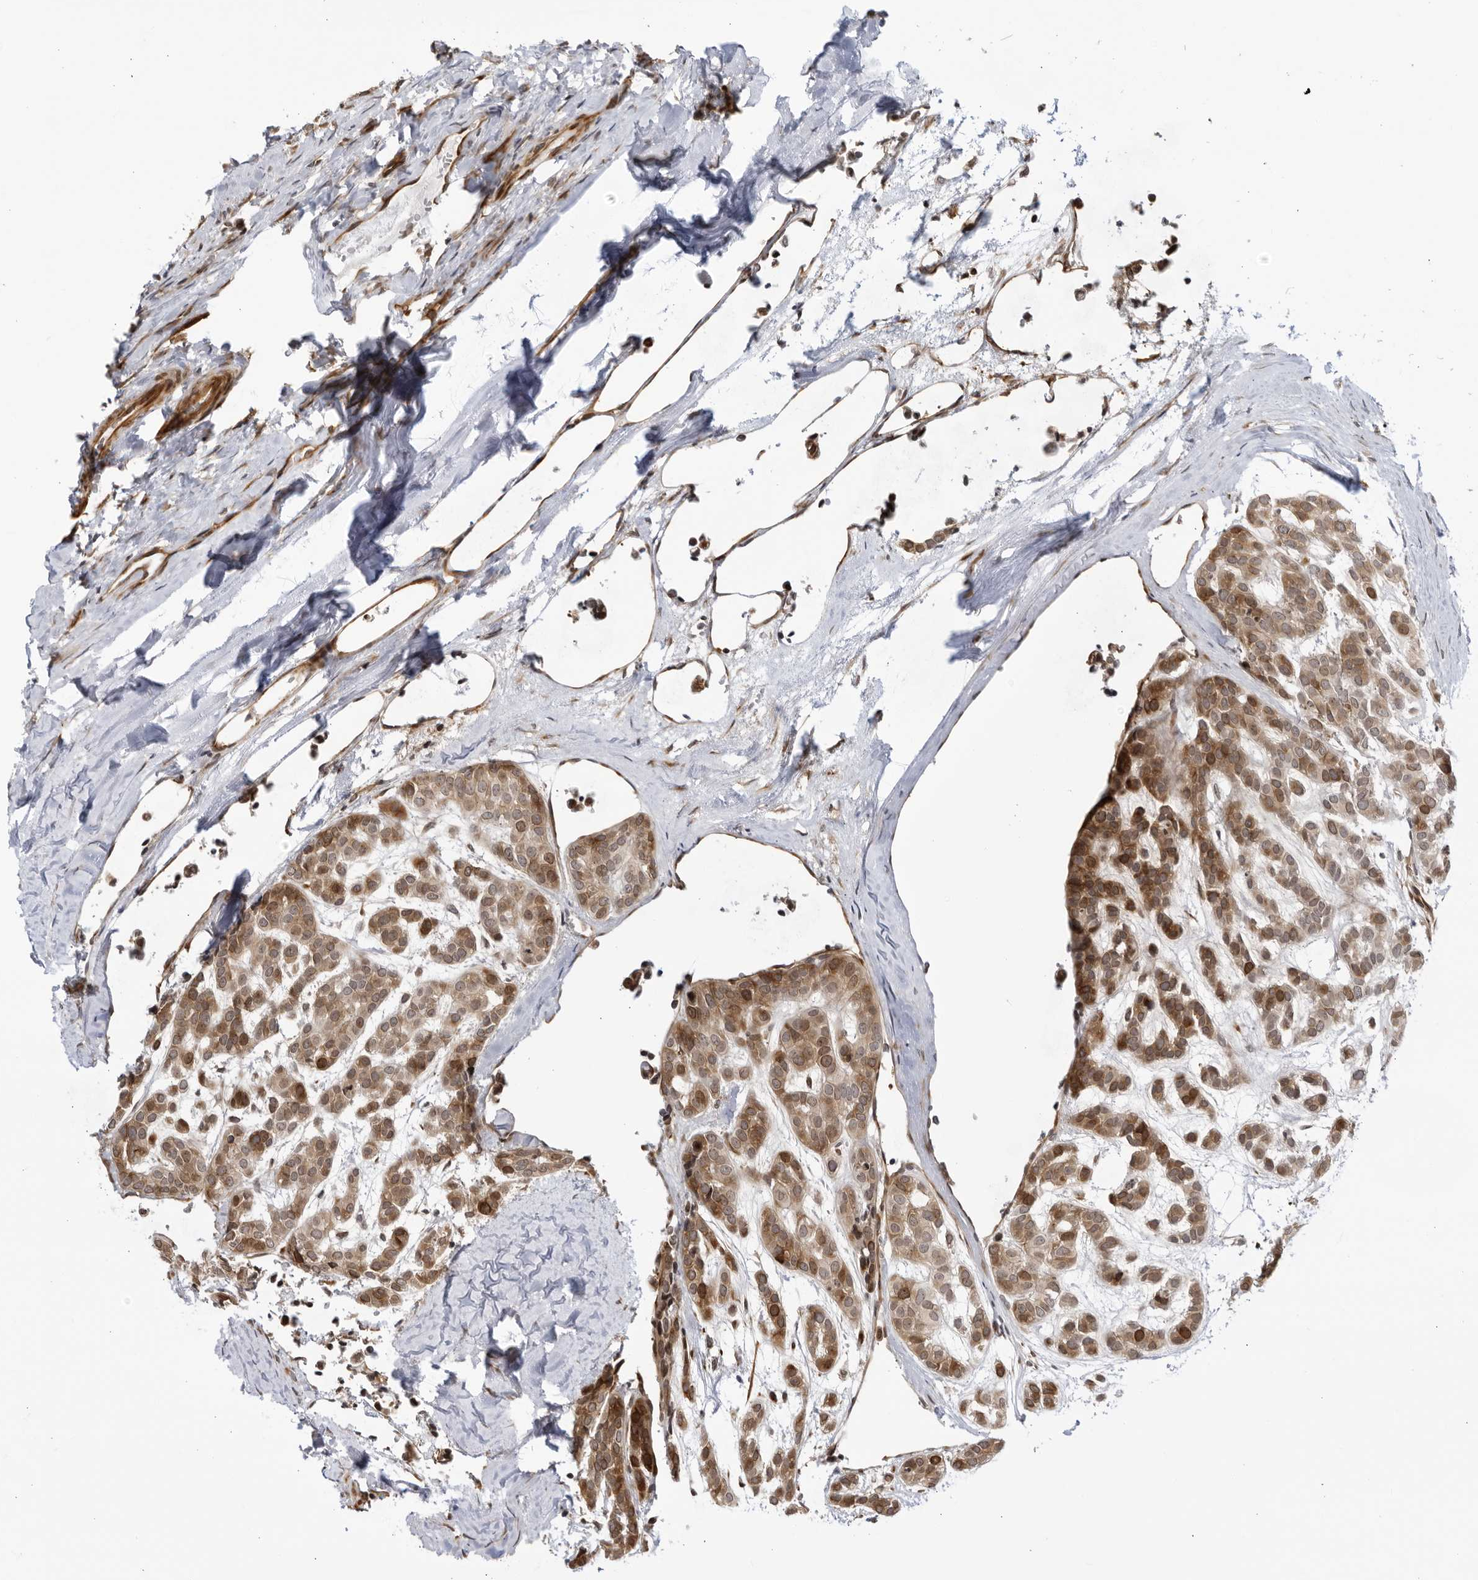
{"staining": {"intensity": "moderate", "quantity": ">75%", "location": "cytoplasmic/membranous,nuclear"}, "tissue": "head and neck cancer", "cell_type": "Tumor cells", "image_type": "cancer", "snomed": [{"axis": "morphology", "description": "Adenocarcinoma, NOS"}, {"axis": "morphology", "description": "Adenoma, NOS"}, {"axis": "topography", "description": "Head-Neck"}], "caption": "About >75% of tumor cells in human head and neck adenoma exhibit moderate cytoplasmic/membranous and nuclear protein expression as visualized by brown immunohistochemical staining.", "gene": "CNBD1", "patient": {"sex": "female", "age": 55}}